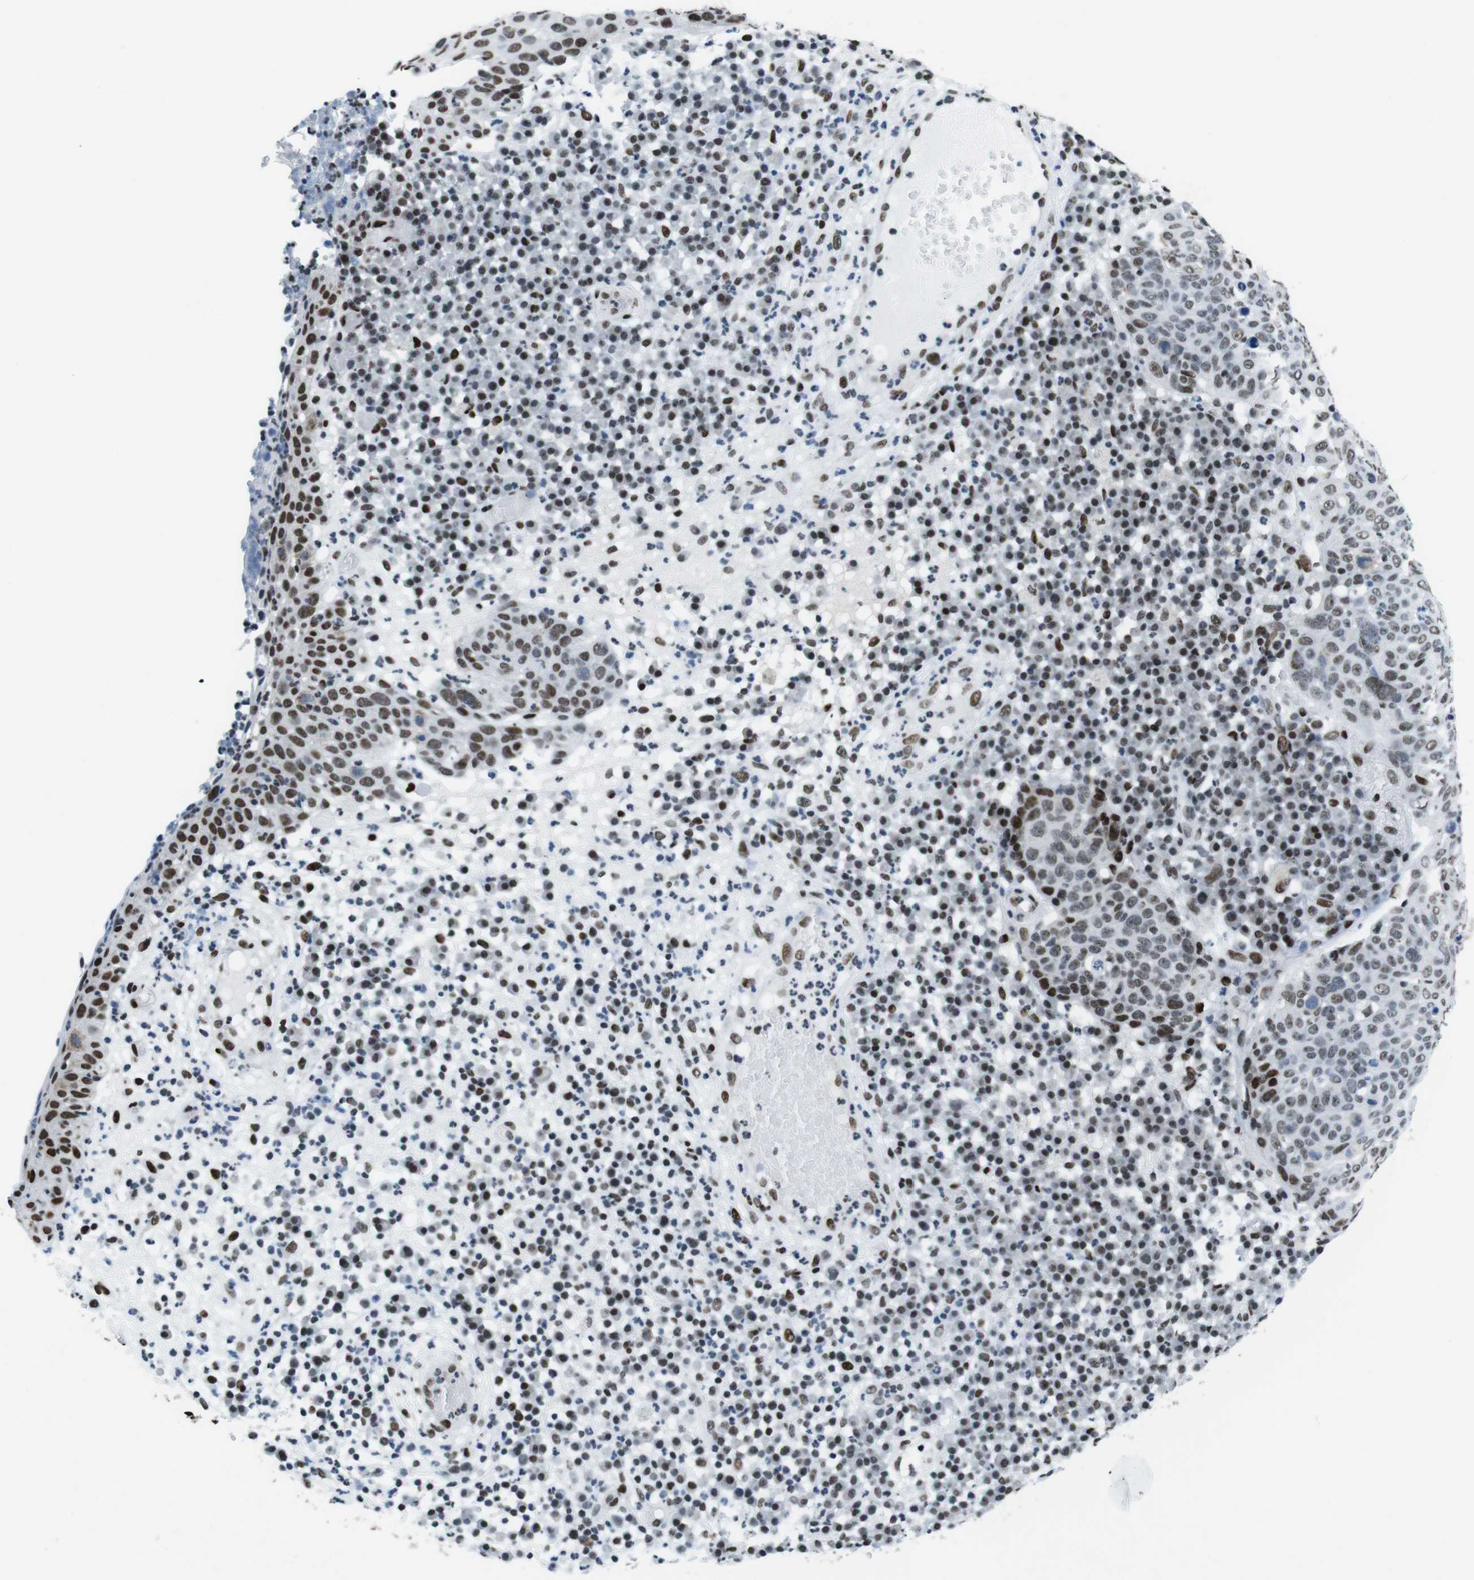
{"staining": {"intensity": "moderate", "quantity": "25%-75%", "location": "nuclear"}, "tissue": "skin cancer", "cell_type": "Tumor cells", "image_type": "cancer", "snomed": [{"axis": "morphology", "description": "Squamous cell carcinoma in situ, NOS"}, {"axis": "morphology", "description": "Squamous cell carcinoma, NOS"}, {"axis": "topography", "description": "Skin"}], "caption": "Skin cancer was stained to show a protein in brown. There is medium levels of moderate nuclear positivity in approximately 25%-75% of tumor cells.", "gene": "CITED2", "patient": {"sex": "male", "age": 93}}